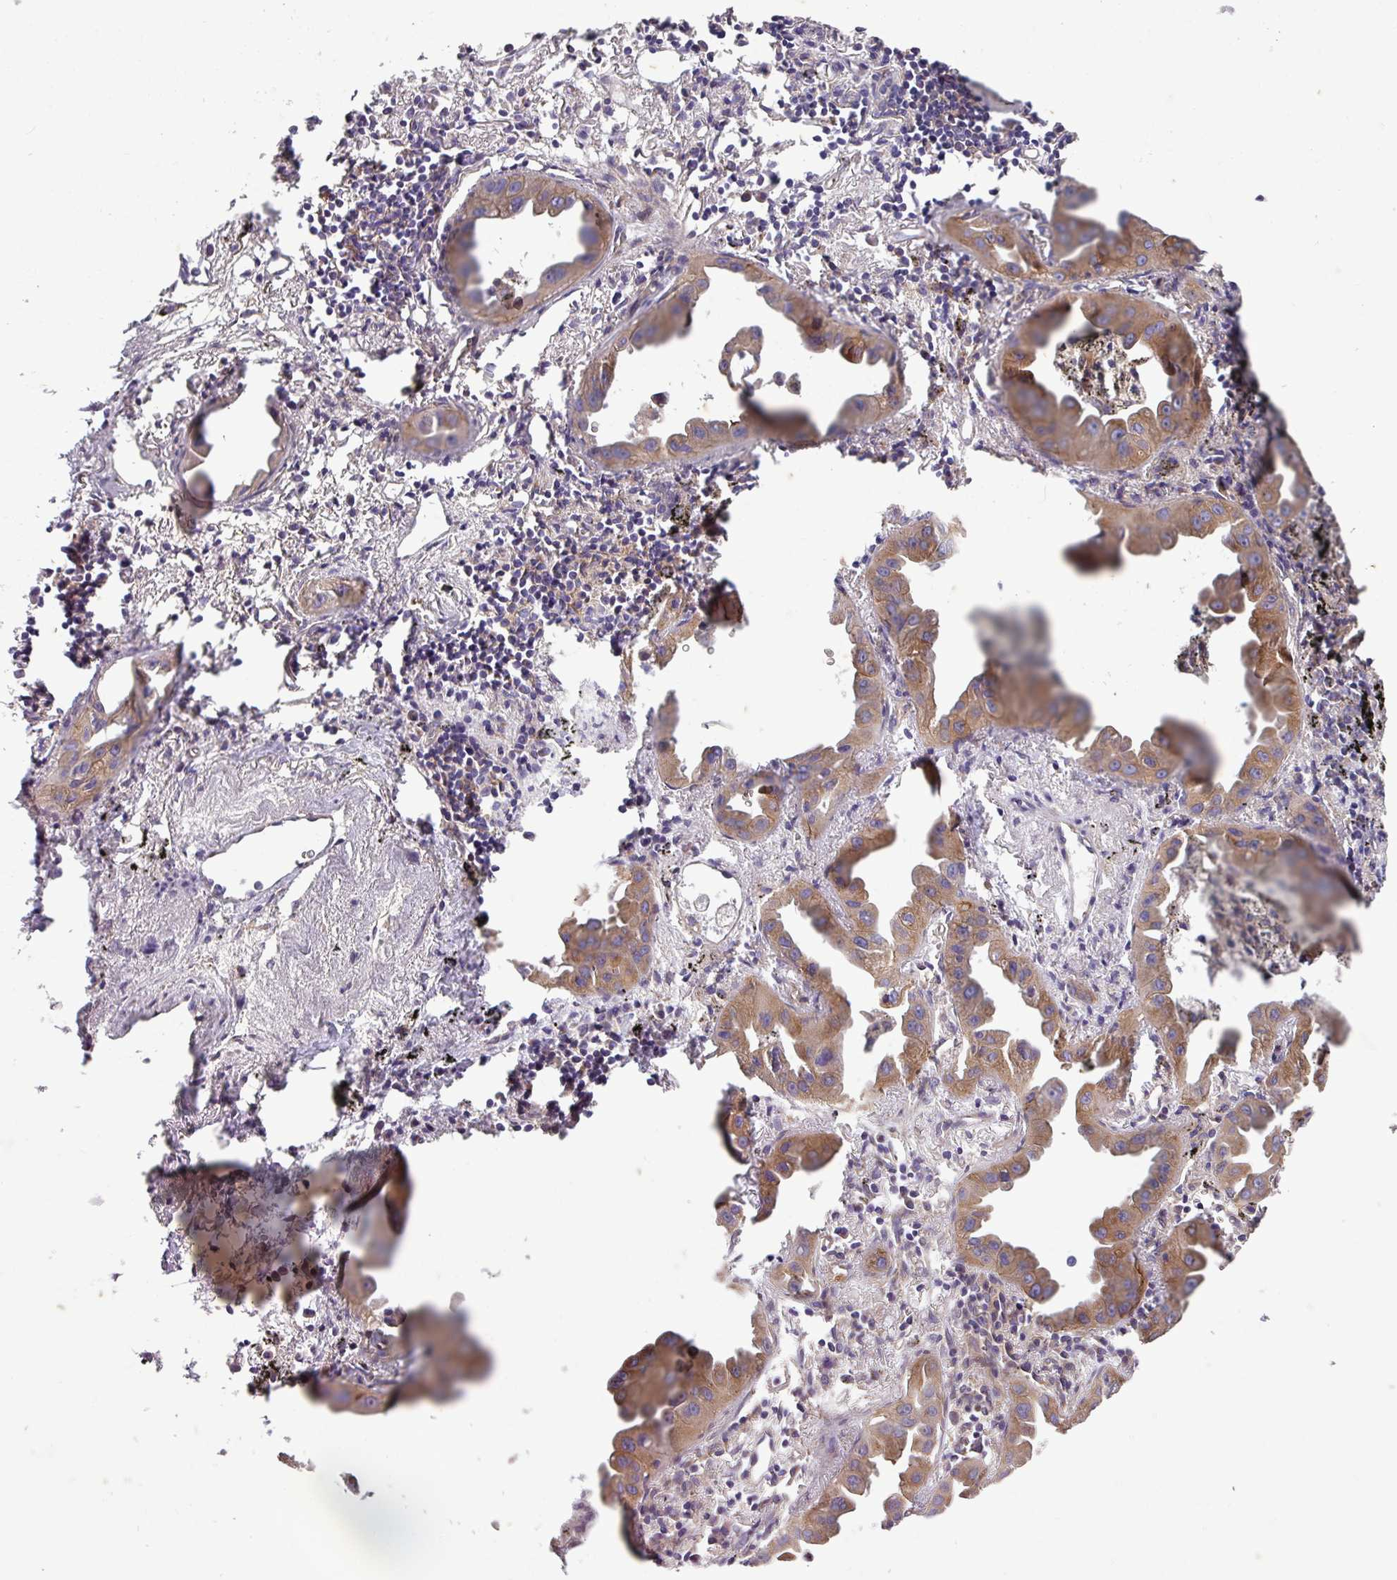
{"staining": {"intensity": "moderate", "quantity": ">75%", "location": "cytoplasmic/membranous"}, "tissue": "lung cancer", "cell_type": "Tumor cells", "image_type": "cancer", "snomed": [{"axis": "morphology", "description": "Adenocarcinoma, NOS"}, {"axis": "topography", "description": "Lung"}], "caption": "A medium amount of moderate cytoplasmic/membranous expression is seen in approximately >75% of tumor cells in lung adenocarcinoma tissue. (brown staining indicates protein expression, while blue staining denotes nuclei).", "gene": "SLC23A2", "patient": {"sex": "male", "age": 68}}